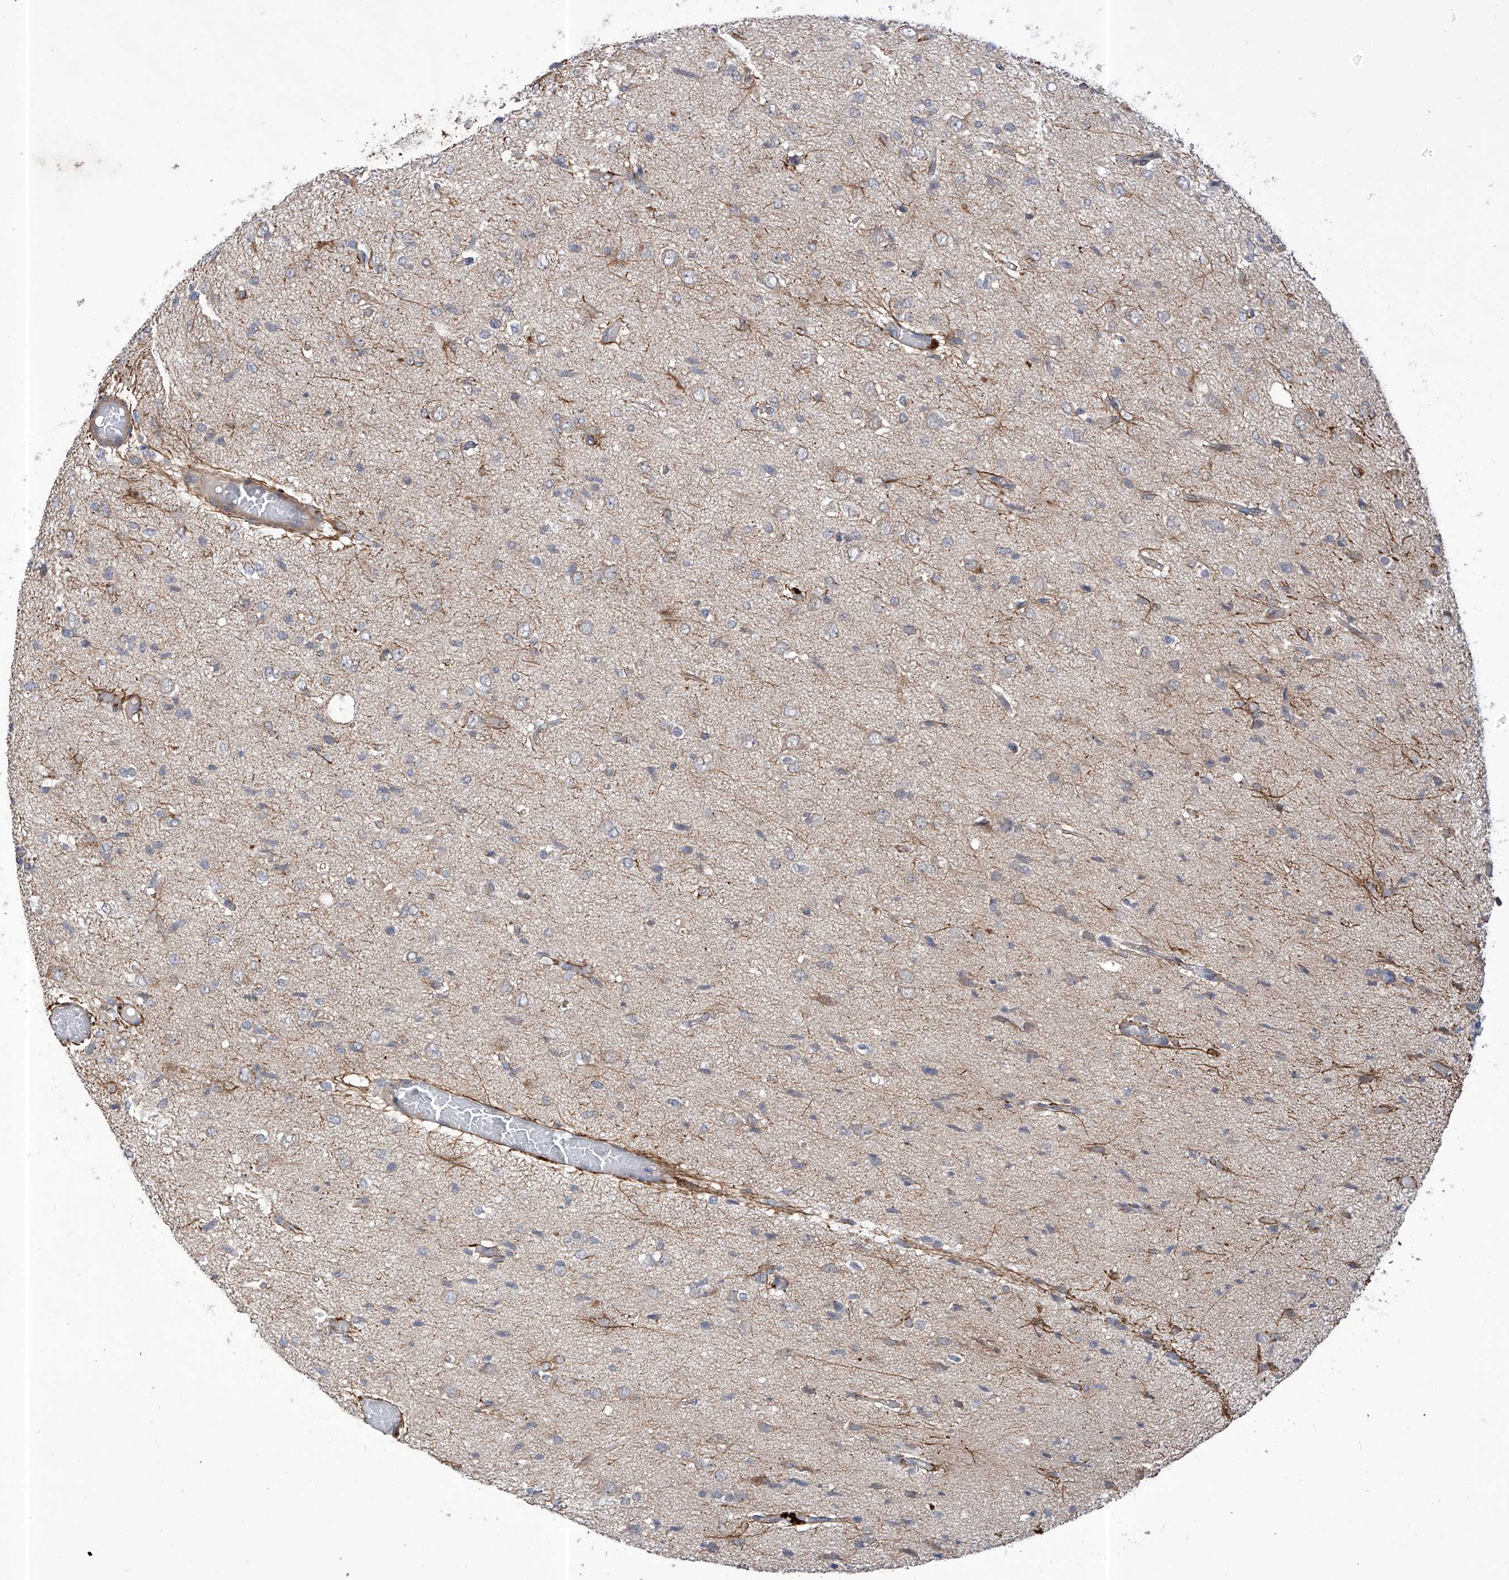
{"staining": {"intensity": "negative", "quantity": "none", "location": "none"}, "tissue": "glioma", "cell_type": "Tumor cells", "image_type": "cancer", "snomed": [{"axis": "morphology", "description": "Glioma, malignant, High grade"}, {"axis": "topography", "description": "Brain"}], "caption": "Protein analysis of high-grade glioma (malignant) displays no significant staining in tumor cells.", "gene": "KIFC2", "patient": {"sex": "female", "age": 59}}